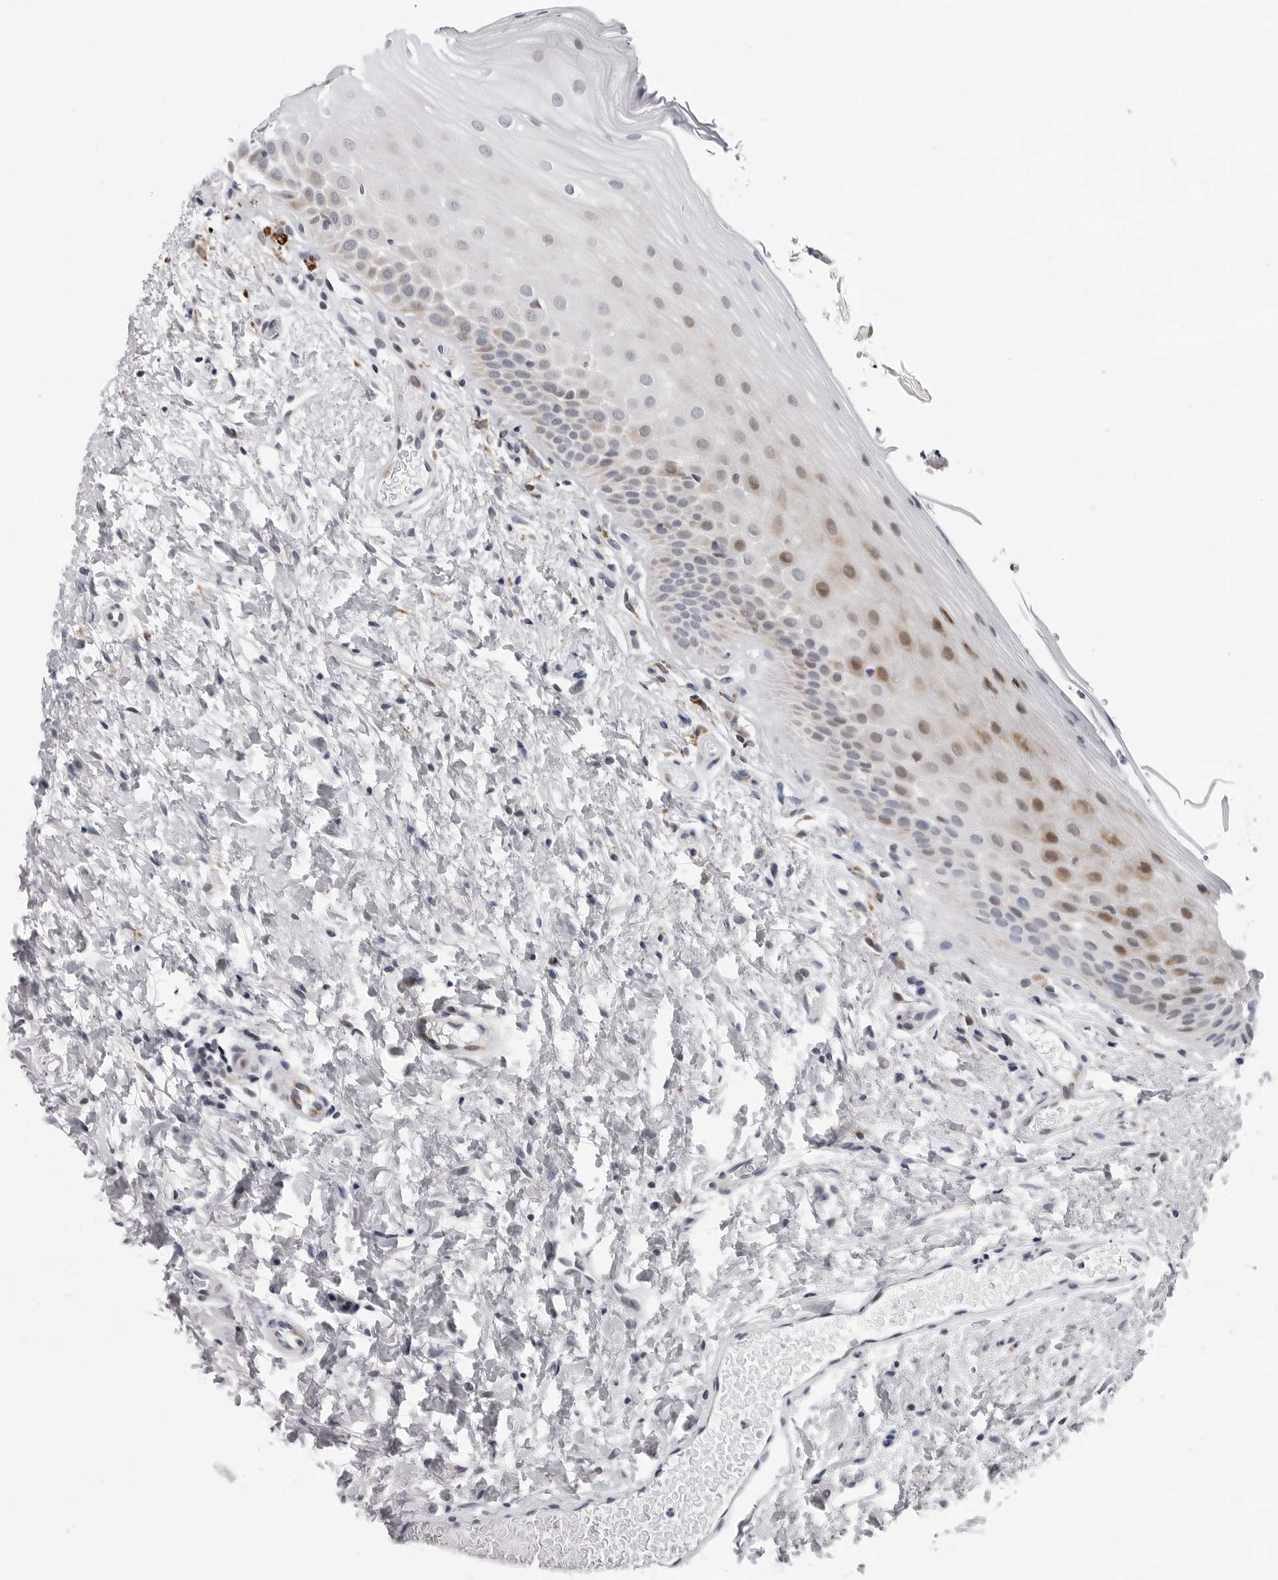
{"staining": {"intensity": "moderate", "quantity": "<25%", "location": "nuclear"}, "tissue": "oral mucosa", "cell_type": "Squamous epithelial cells", "image_type": "normal", "snomed": [{"axis": "morphology", "description": "Normal tissue, NOS"}, {"axis": "topography", "description": "Oral tissue"}], "caption": "Protein staining of benign oral mucosa demonstrates moderate nuclear staining in approximately <25% of squamous epithelial cells.", "gene": "CDK20", "patient": {"sex": "female", "age": 56}}